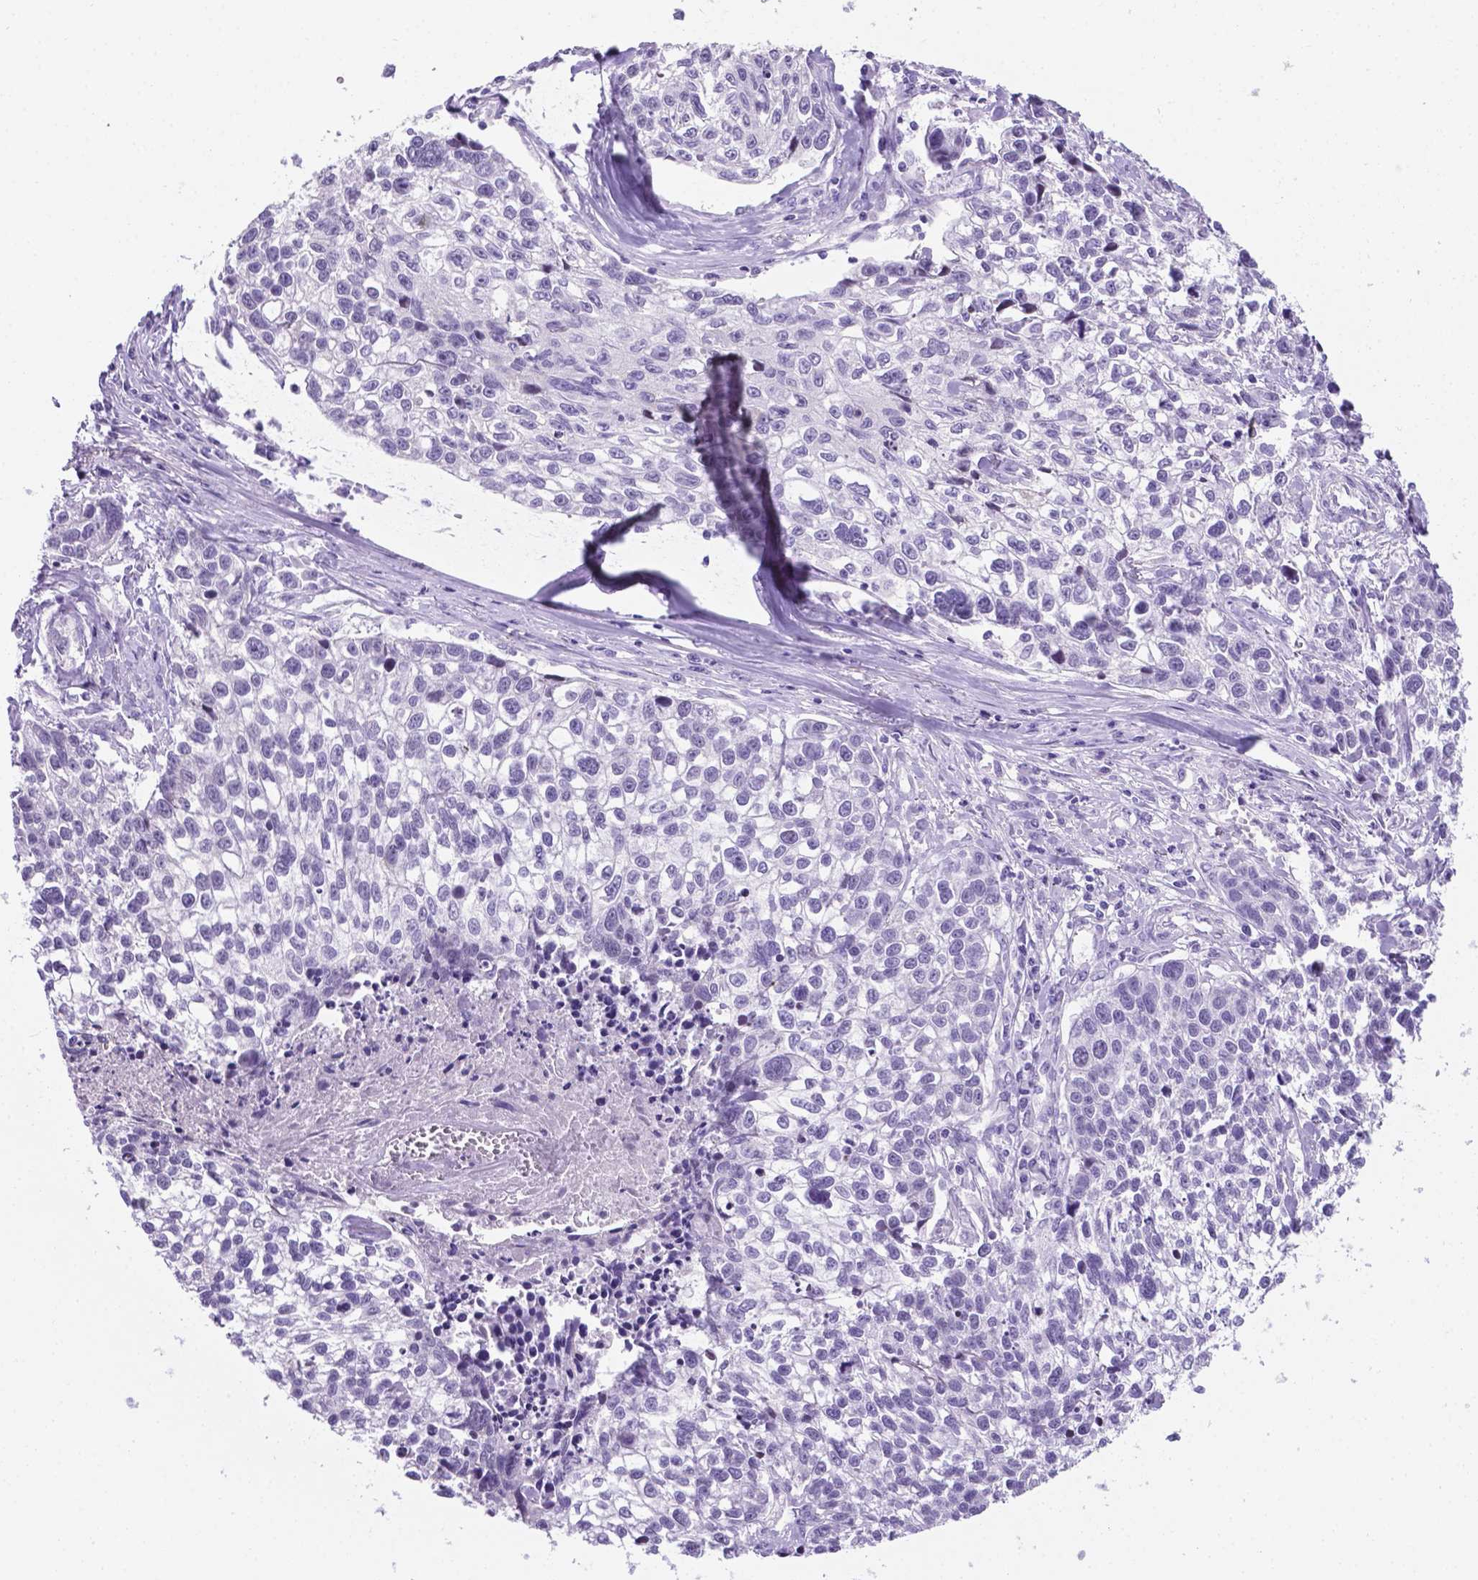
{"staining": {"intensity": "negative", "quantity": "none", "location": "none"}, "tissue": "lung cancer", "cell_type": "Tumor cells", "image_type": "cancer", "snomed": [{"axis": "morphology", "description": "Squamous cell carcinoma, NOS"}, {"axis": "topography", "description": "Lung"}], "caption": "The photomicrograph demonstrates no staining of tumor cells in lung cancer.", "gene": "C17orf107", "patient": {"sex": "male", "age": 74}}